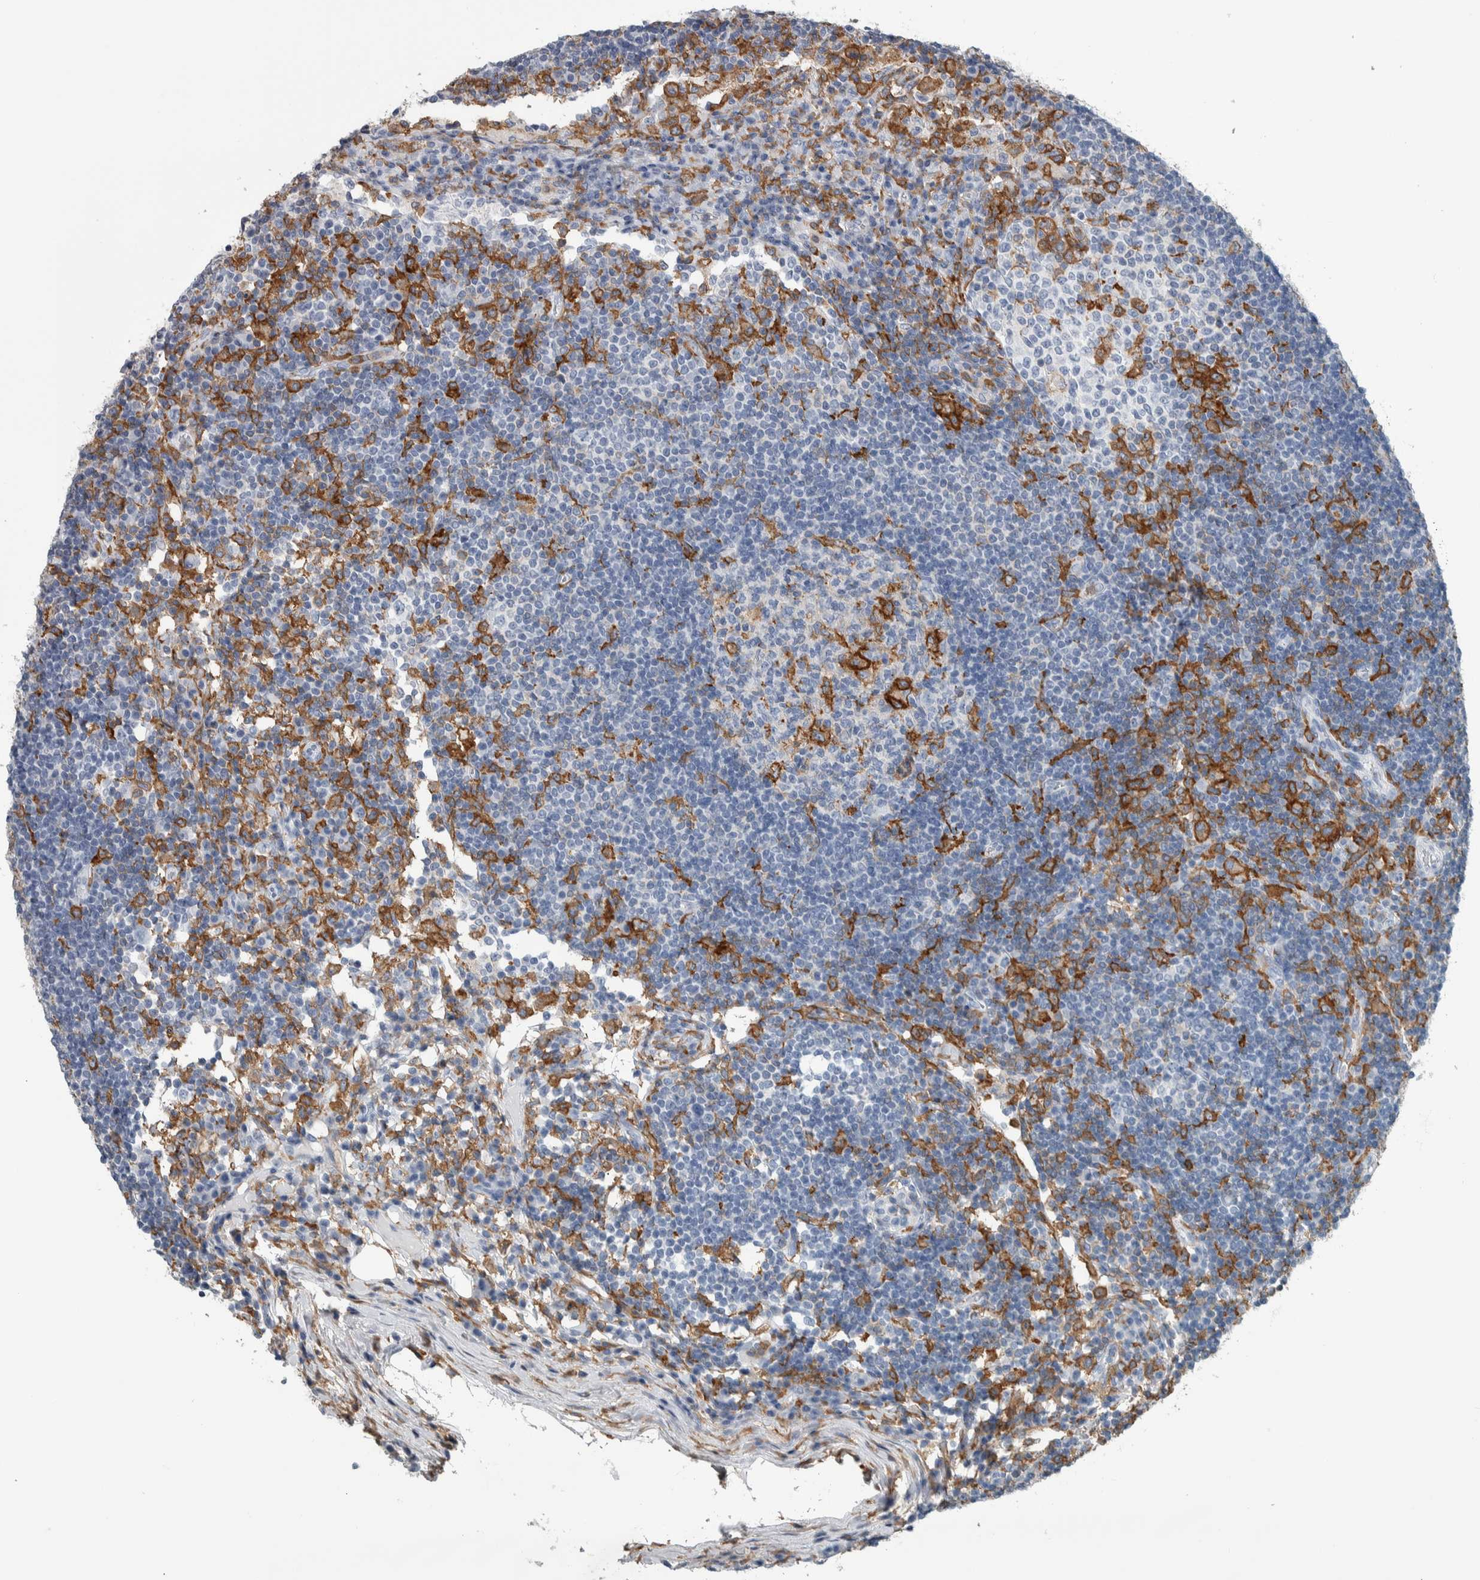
{"staining": {"intensity": "strong", "quantity": "<25%", "location": "cytoplasmic/membranous"}, "tissue": "lymph node", "cell_type": "Germinal center cells", "image_type": "normal", "snomed": [{"axis": "morphology", "description": "Normal tissue, NOS"}, {"axis": "topography", "description": "Lymph node"}], "caption": "DAB (3,3'-diaminobenzidine) immunohistochemical staining of benign lymph node displays strong cytoplasmic/membranous protein staining in approximately <25% of germinal center cells.", "gene": "SKAP2", "patient": {"sex": "female", "age": 53}}